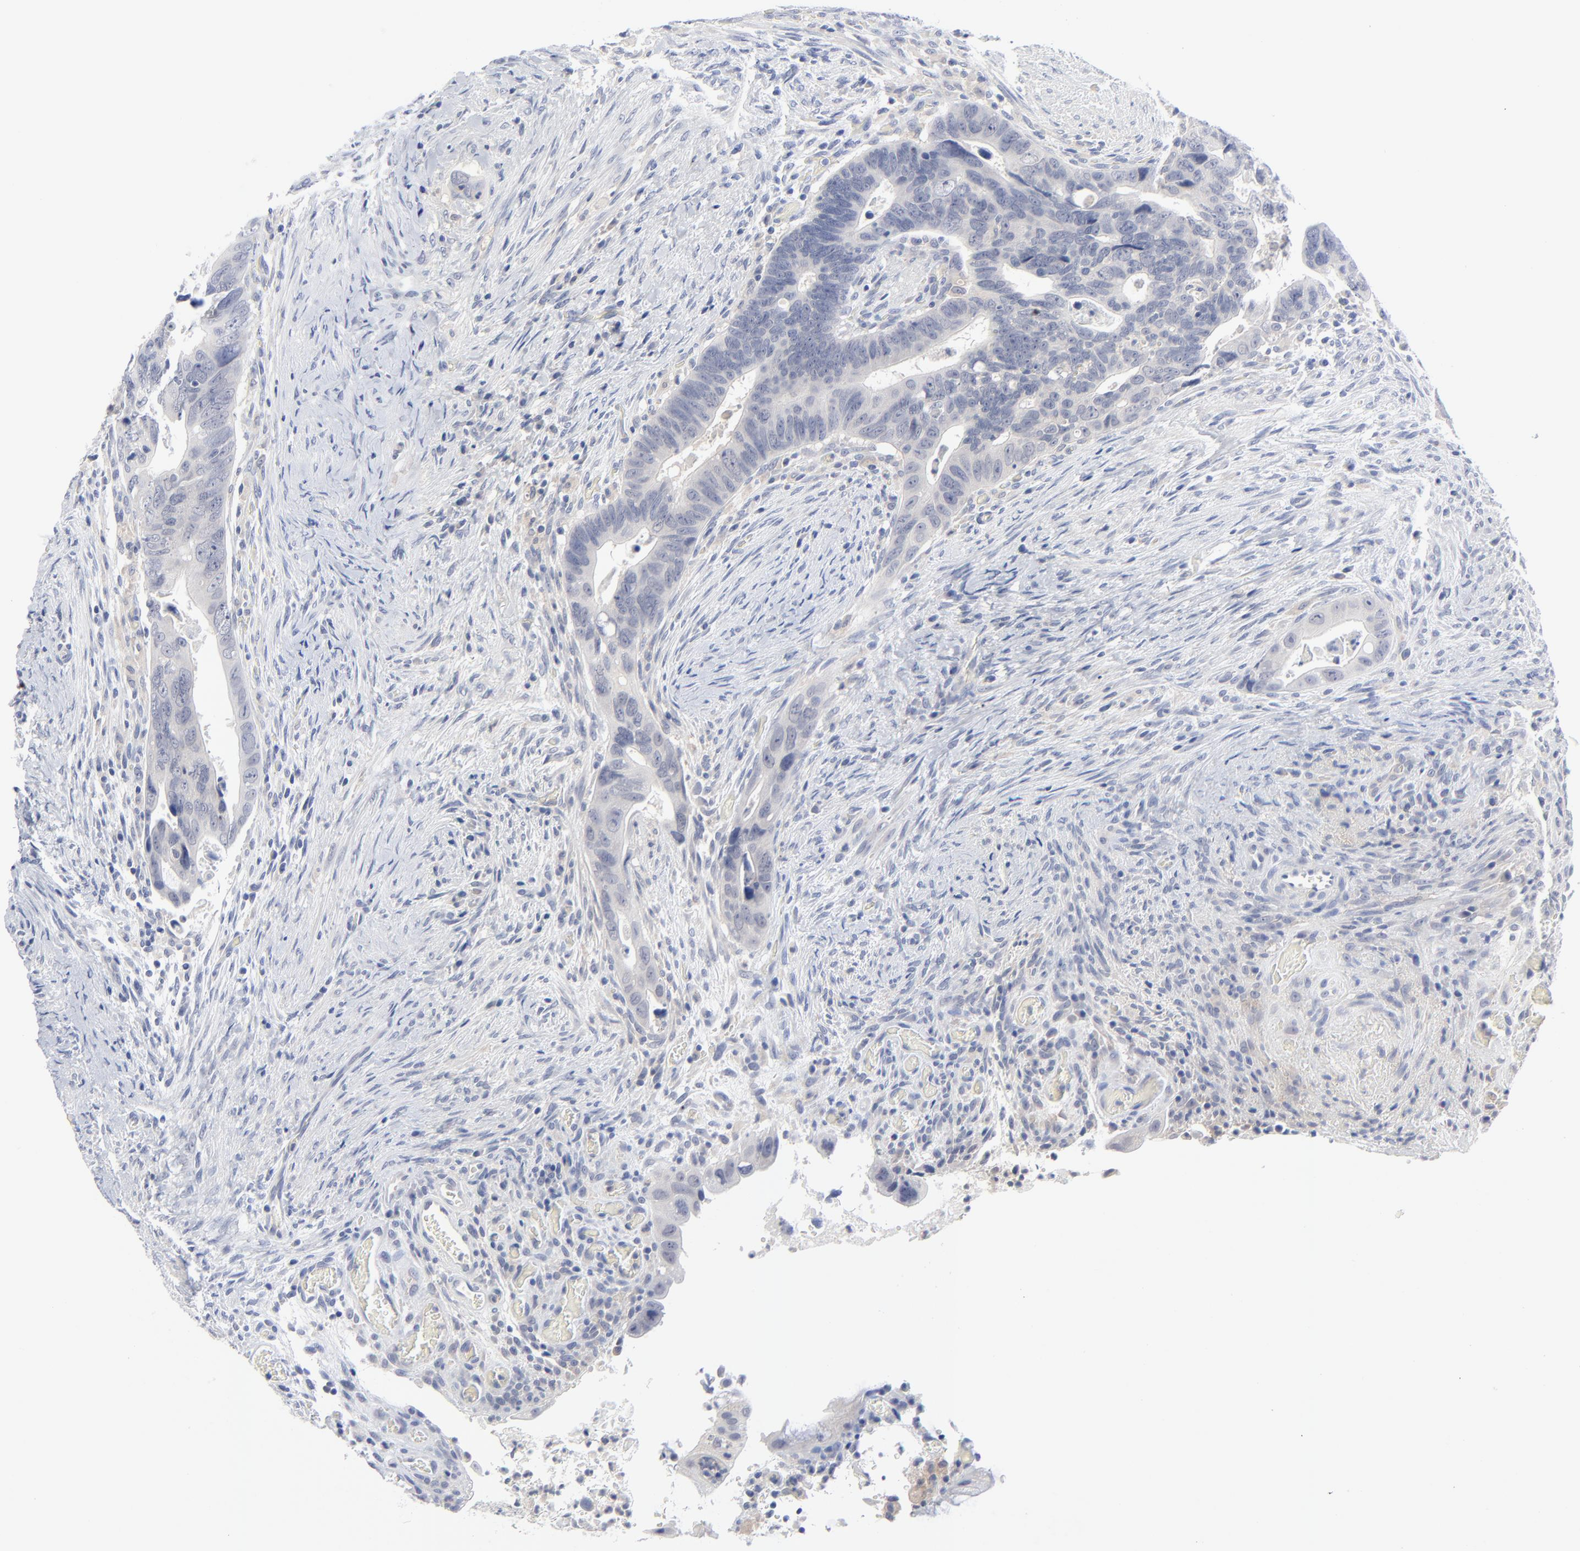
{"staining": {"intensity": "negative", "quantity": "none", "location": "none"}, "tissue": "colorectal cancer", "cell_type": "Tumor cells", "image_type": "cancer", "snomed": [{"axis": "morphology", "description": "Adenocarcinoma, NOS"}, {"axis": "topography", "description": "Rectum"}], "caption": "Photomicrograph shows no protein staining in tumor cells of colorectal adenocarcinoma tissue. (DAB immunohistochemistry (IHC) visualized using brightfield microscopy, high magnification).", "gene": "CLEC4G", "patient": {"sex": "male", "age": 53}}